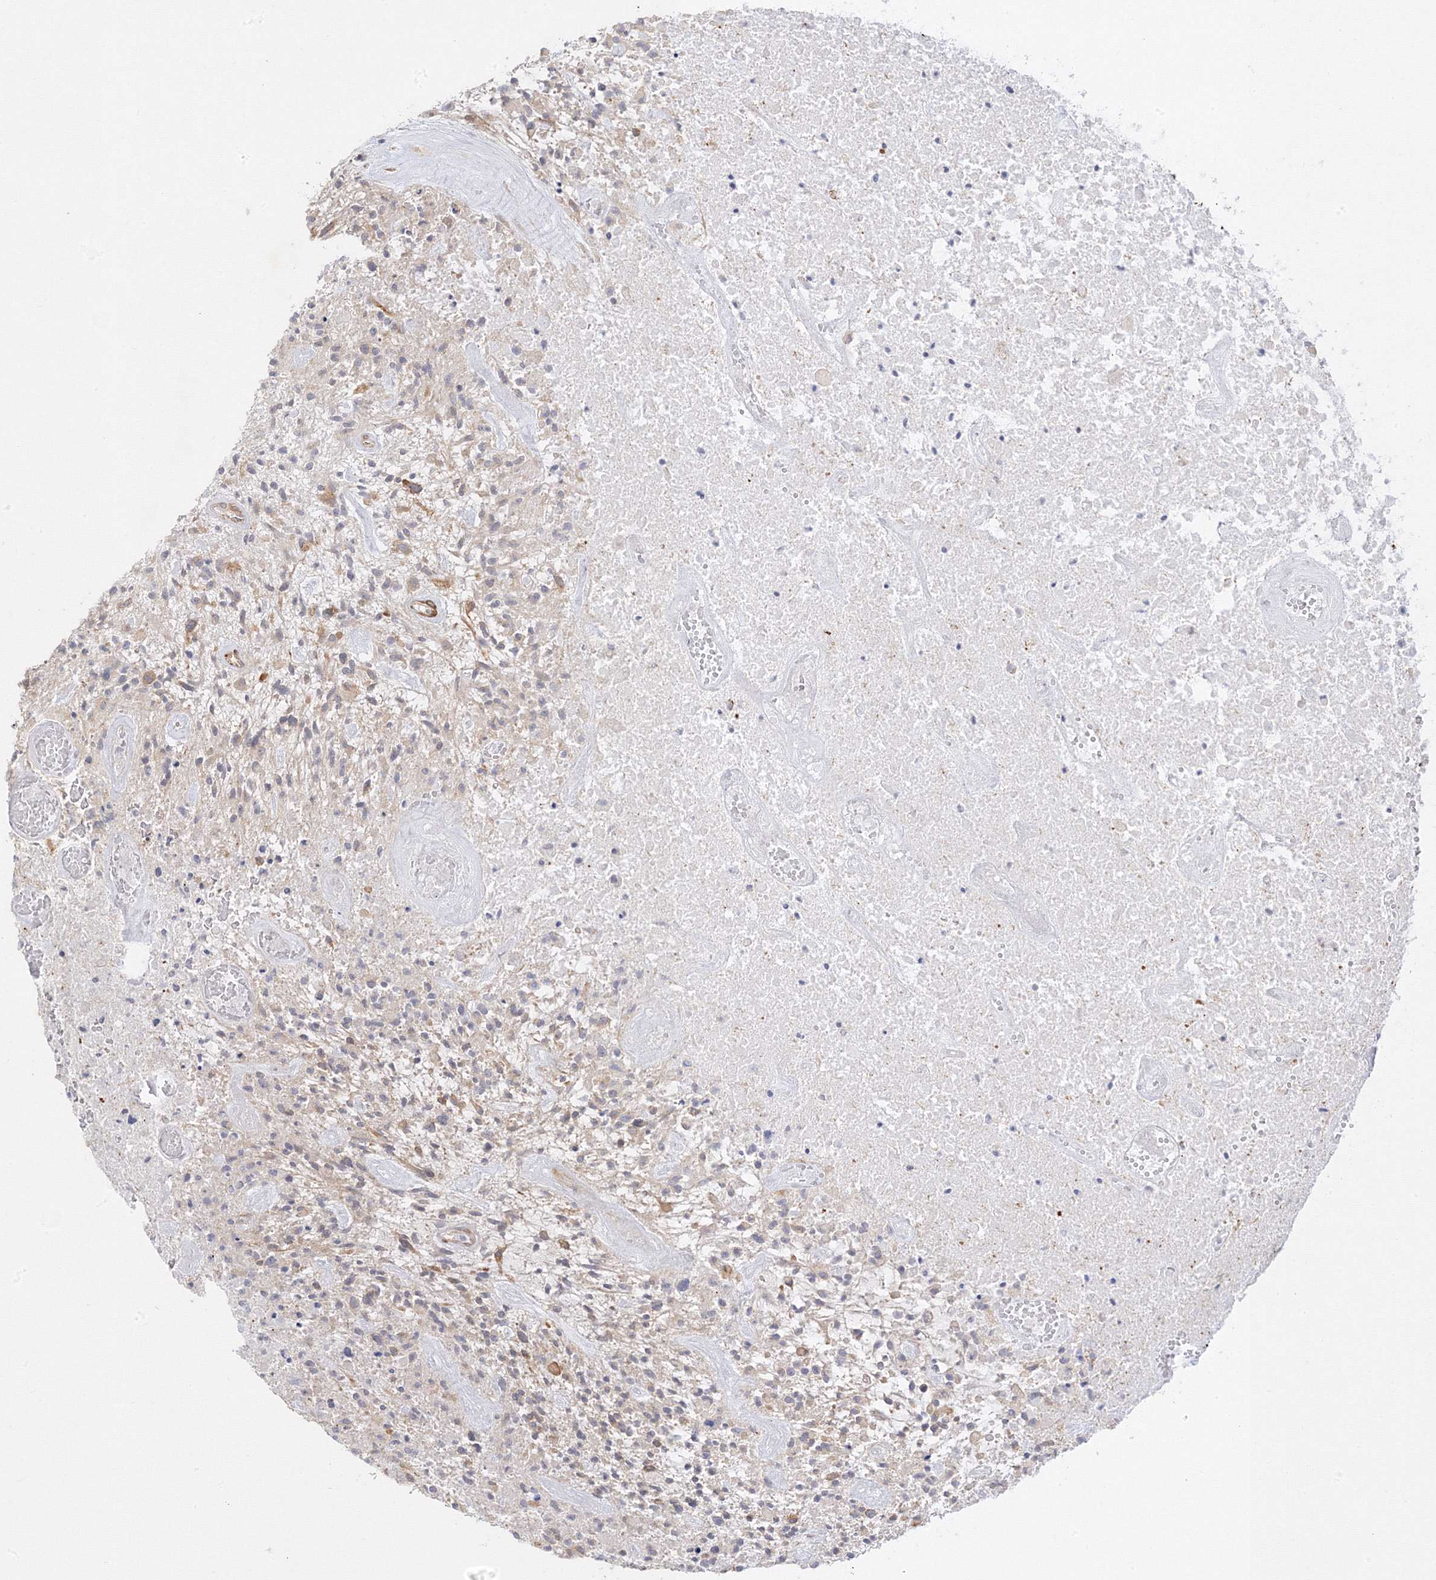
{"staining": {"intensity": "negative", "quantity": "none", "location": "none"}, "tissue": "glioma", "cell_type": "Tumor cells", "image_type": "cancer", "snomed": [{"axis": "morphology", "description": "Glioma, malignant, High grade"}, {"axis": "topography", "description": "Brain"}], "caption": "Immunohistochemistry (IHC) of malignant high-grade glioma reveals no staining in tumor cells.", "gene": "C2CD2", "patient": {"sex": "male", "age": 47}}